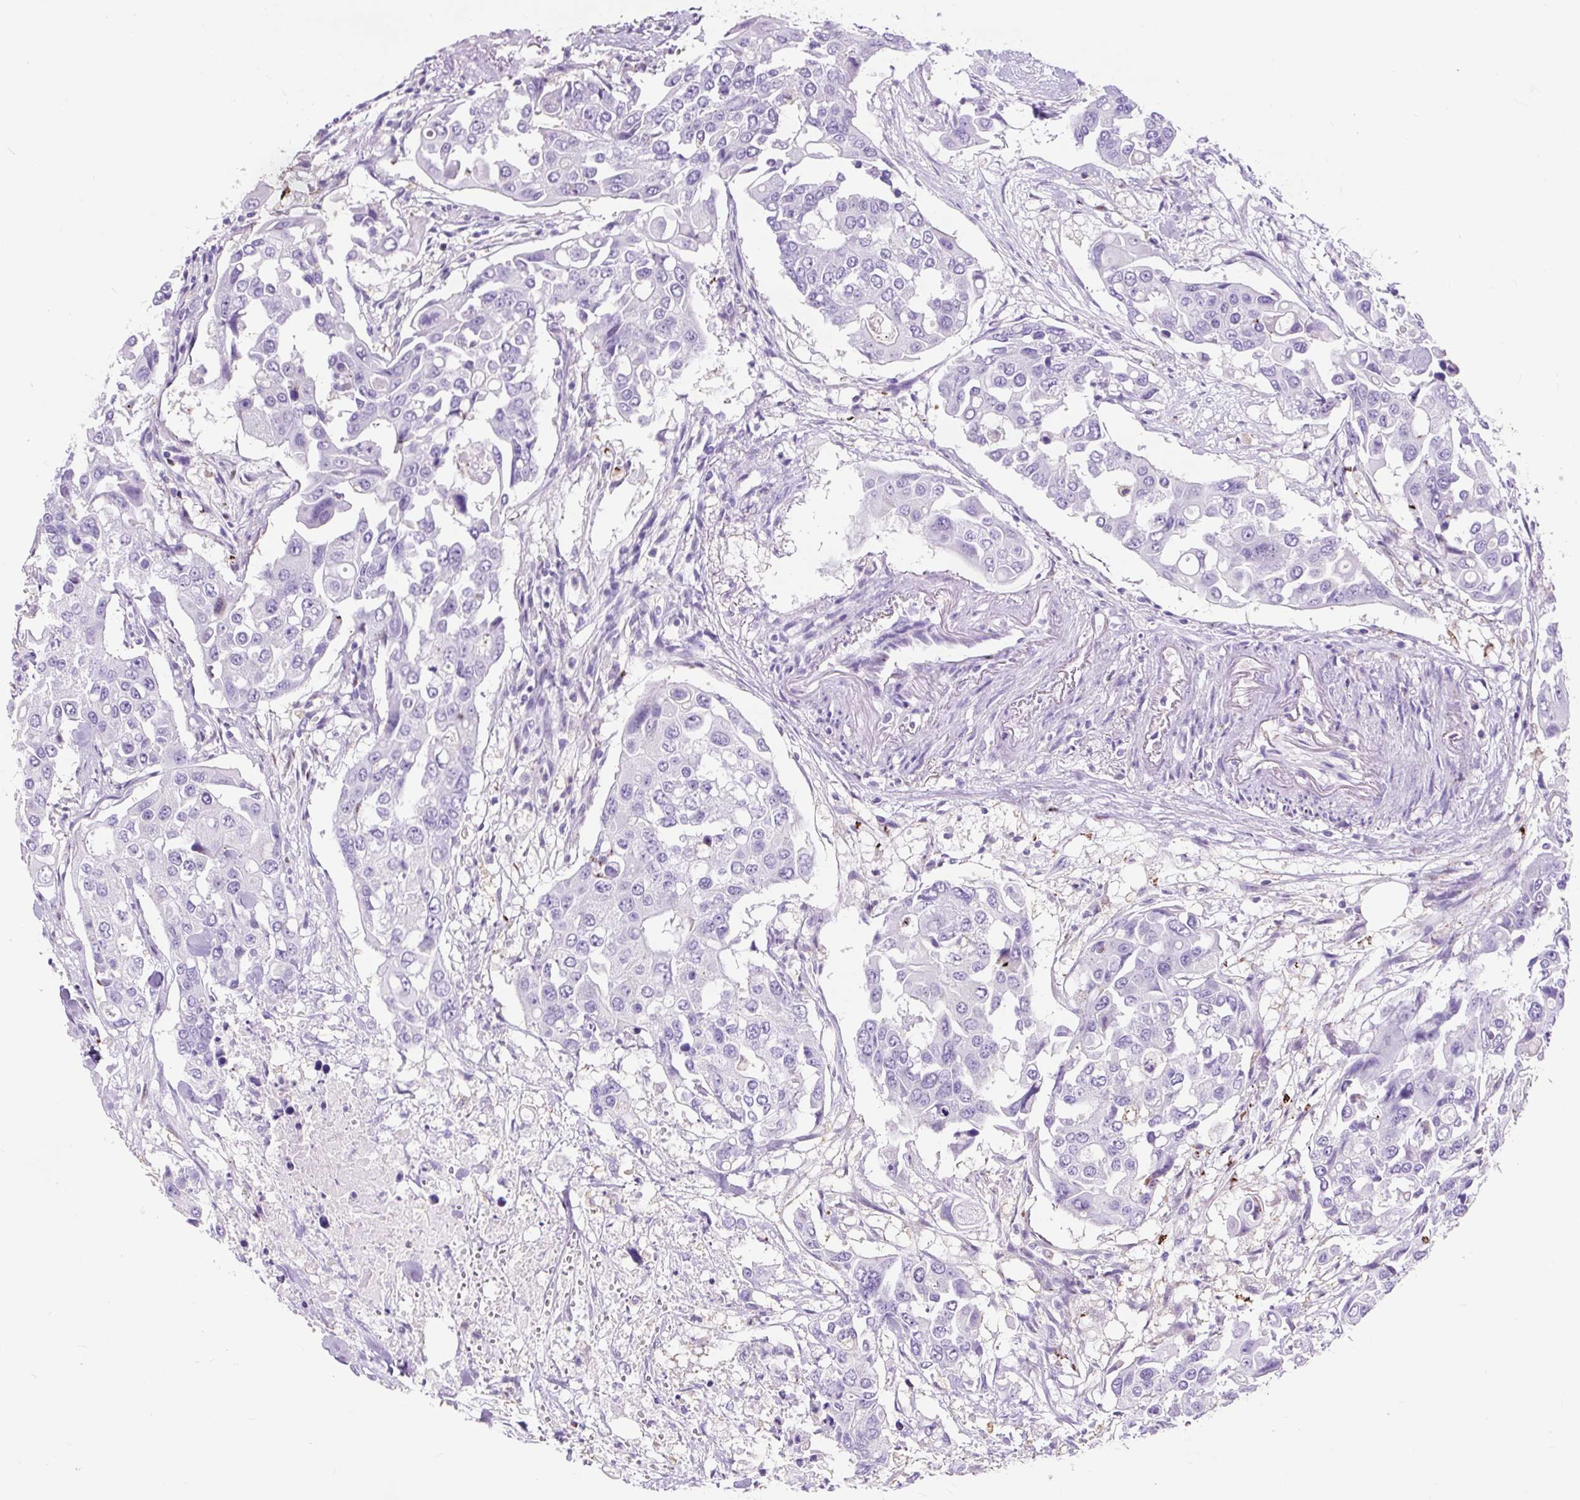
{"staining": {"intensity": "negative", "quantity": "none", "location": "none"}, "tissue": "colorectal cancer", "cell_type": "Tumor cells", "image_type": "cancer", "snomed": [{"axis": "morphology", "description": "Adenocarcinoma, NOS"}, {"axis": "topography", "description": "Colon"}], "caption": "IHC micrograph of neoplastic tissue: colorectal cancer stained with DAB reveals no significant protein staining in tumor cells.", "gene": "OR10A7", "patient": {"sex": "male", "age": 77}}